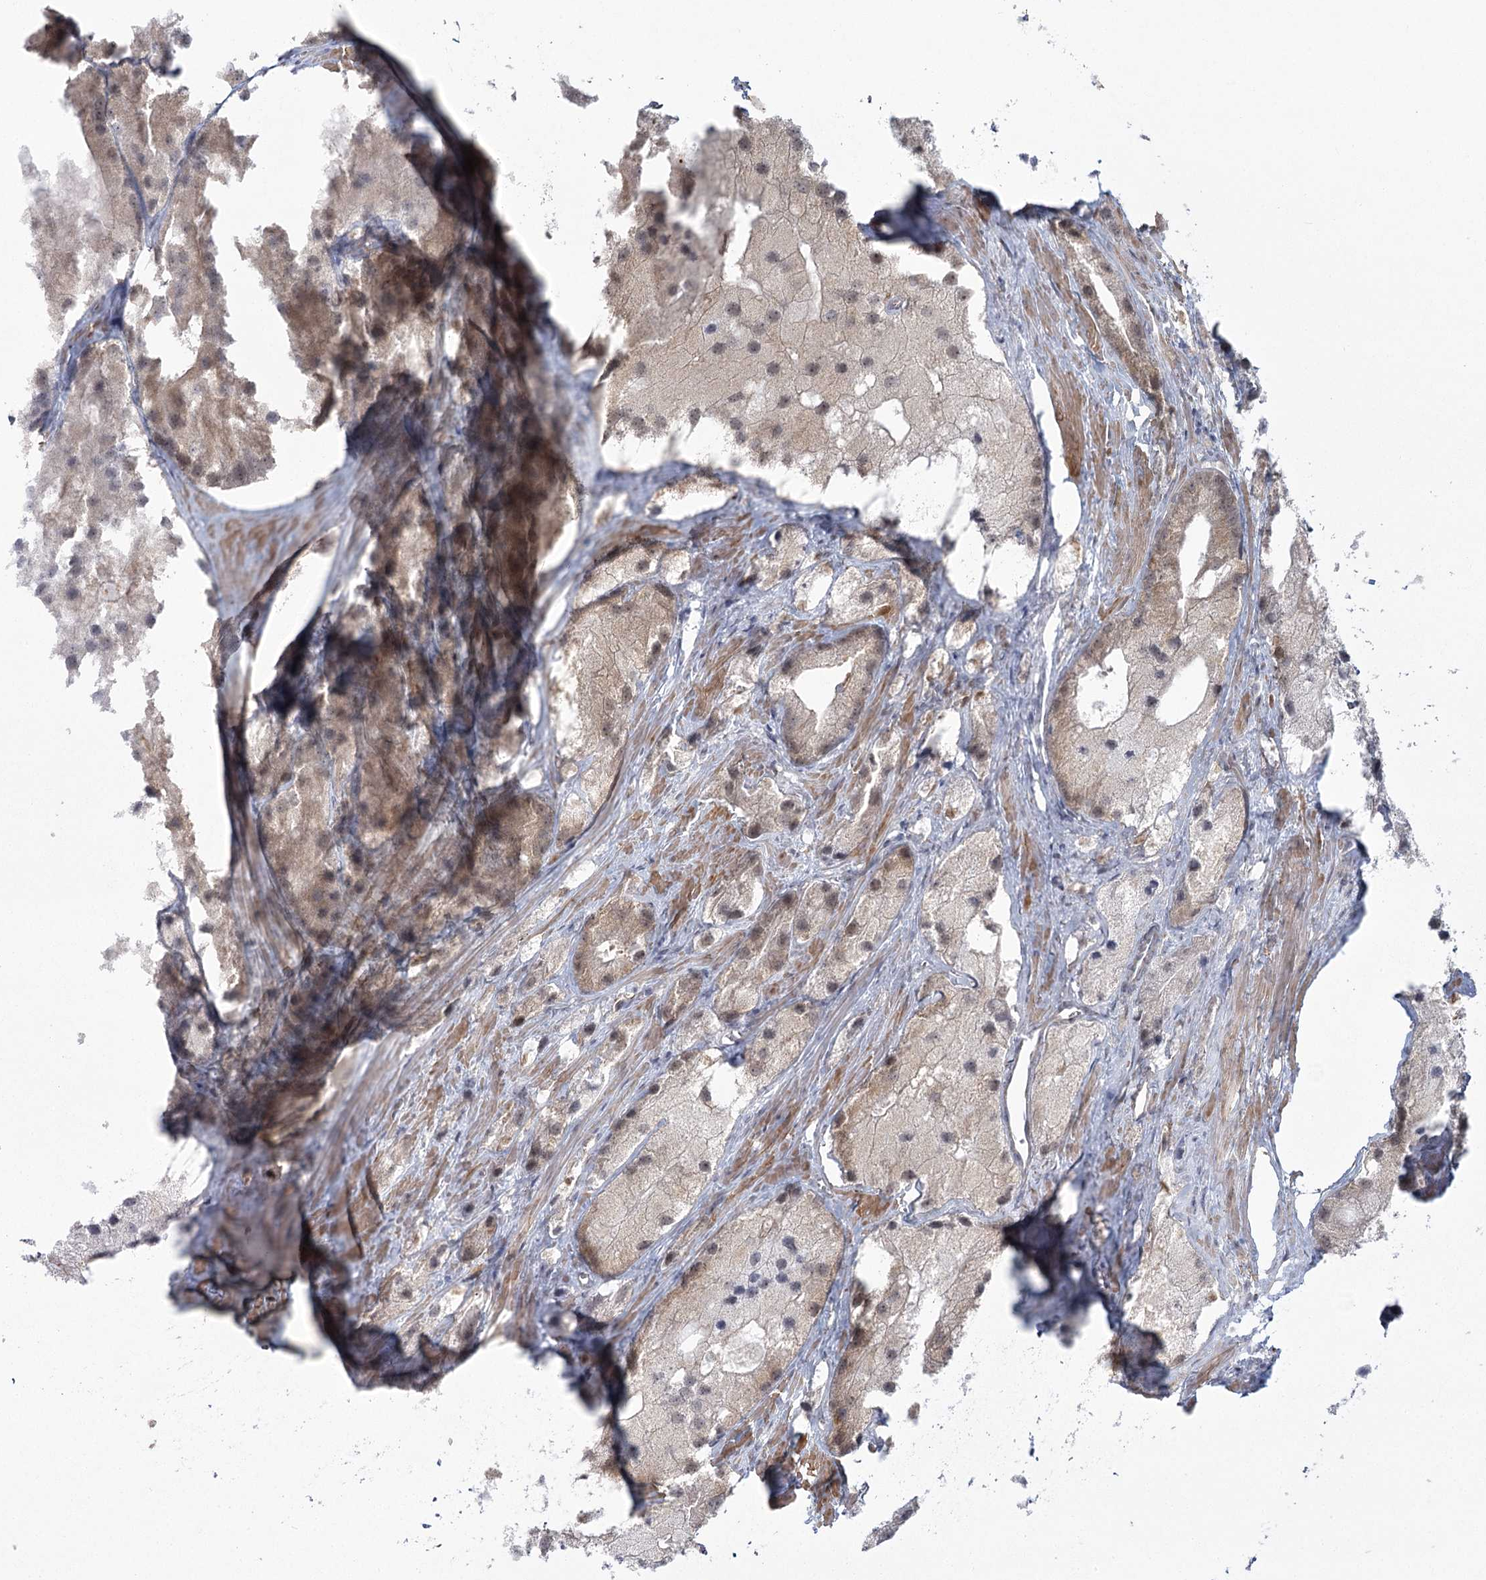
{"staining": {"intensity": "weak", "quantity": "<25%", "location": "cytoplasmic/membranous"}, "tissue": "prostate cancer", "cell_type": "Tumor cells", "image_type": "cancer", "snomed": [{"axis": "morphology", "description": "Adenocarcinoma, Low grade"}, {"axis": "topography", "description": "Prostate"}], "caption": "Human prostate cancer (low-grade adenocarcinoma) stained for a protein using IHC demonstrates no staining in tumor cells.", "gene": "MED28", "patient": {"sex": "male", "age": 69}}